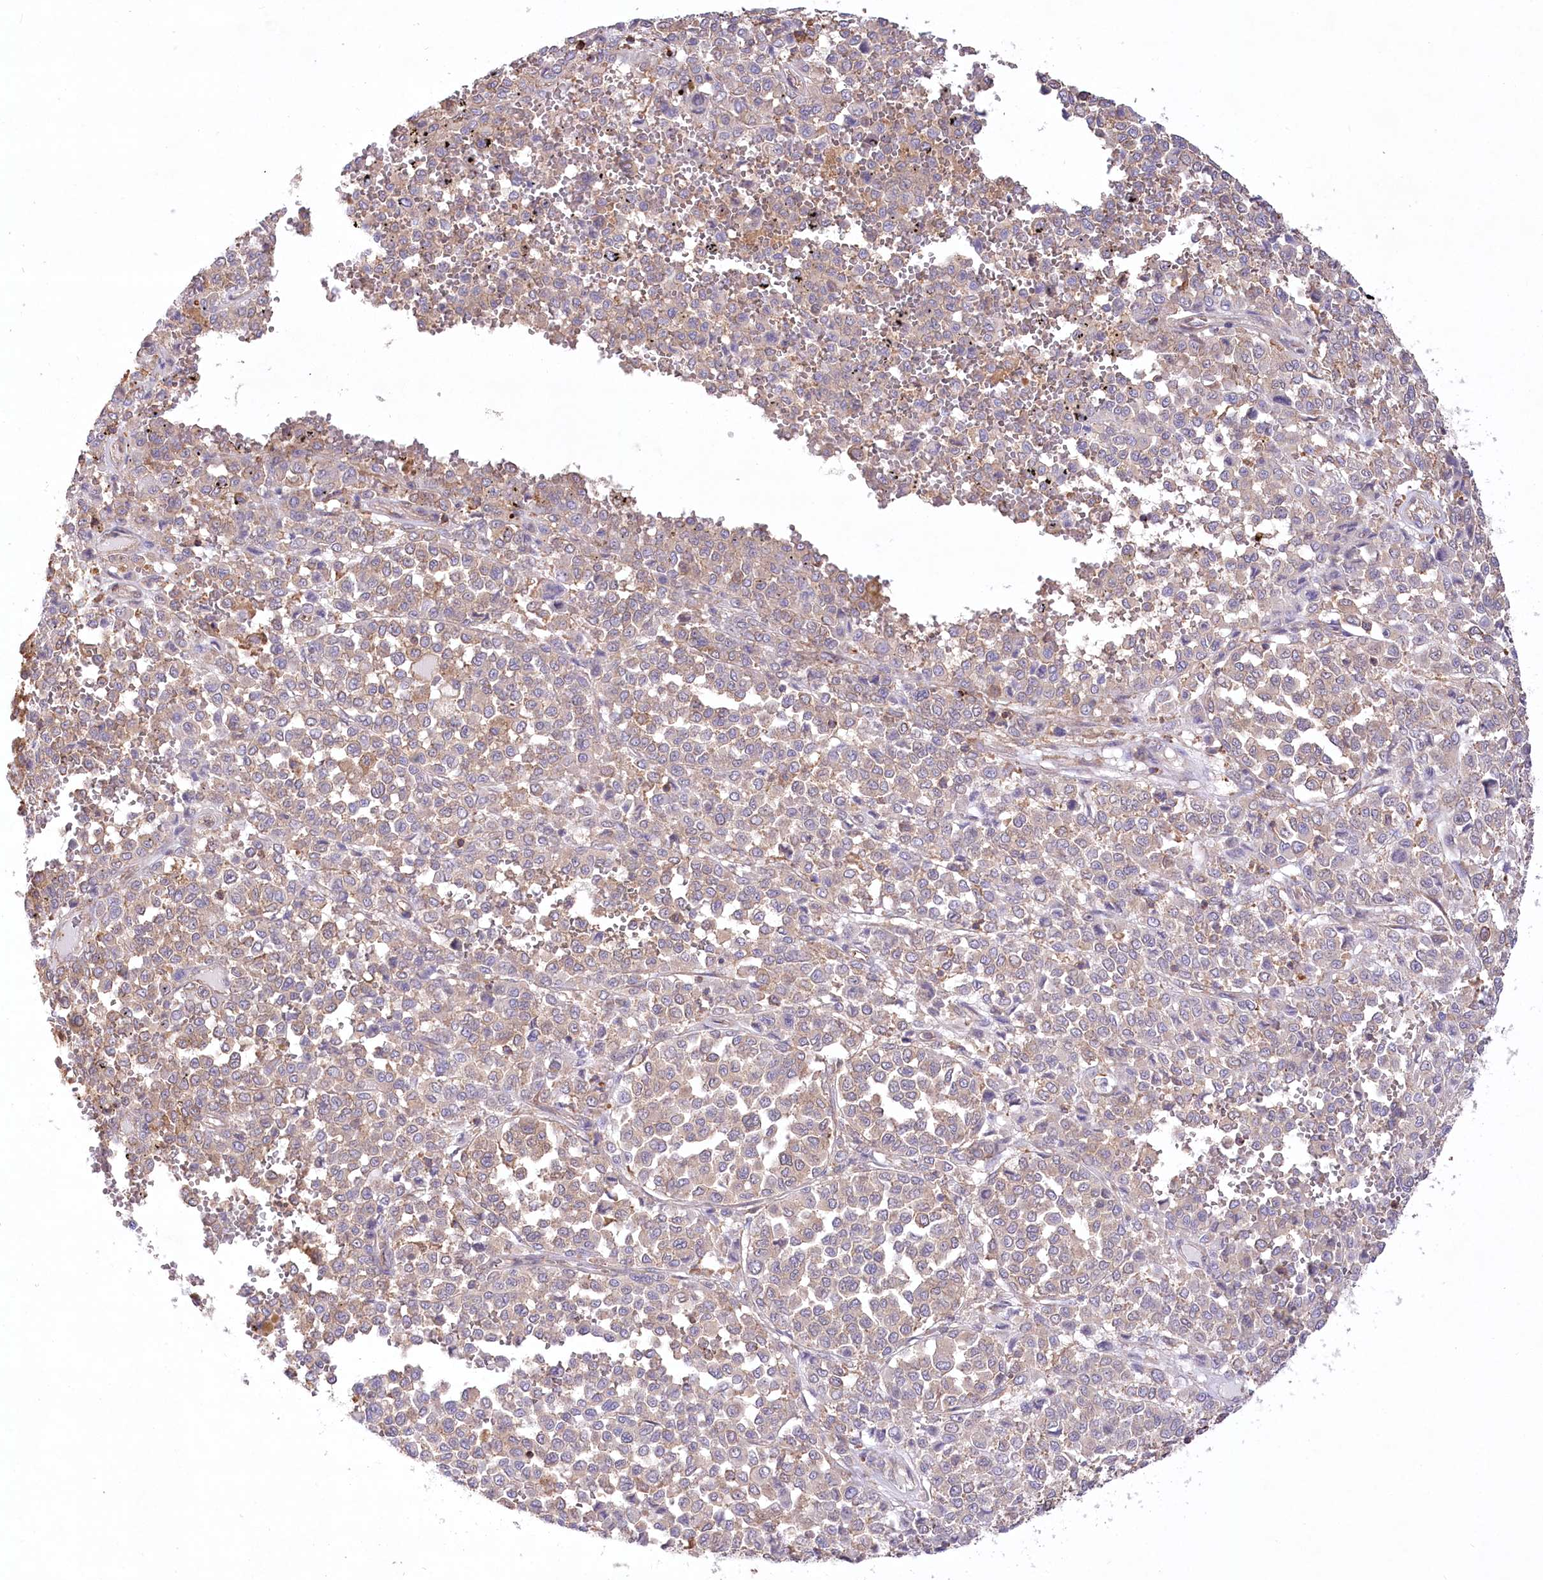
{"staining": {"intensity": "weak", "quantity": "25%-75%", "location": "cytoplasmic/membranous"}, "tissue": "melanoma", "cell_type": "Tumor cells", "image_type": "cancer", "snomed": [{"axis": "morphology", "description": "Malignant melanoma, Metastatic site"}, {"axis": "topography", "description": "Pancreas"}], "caption": "IHC of human malignant melanoma (metastatic site) demonstrates low levels of weak cytoplasmic/membranous staining in approximately 25%-75% of tumor cells.", "gene": "UMPS", "patient": {"sex": "female", "age": 30}}